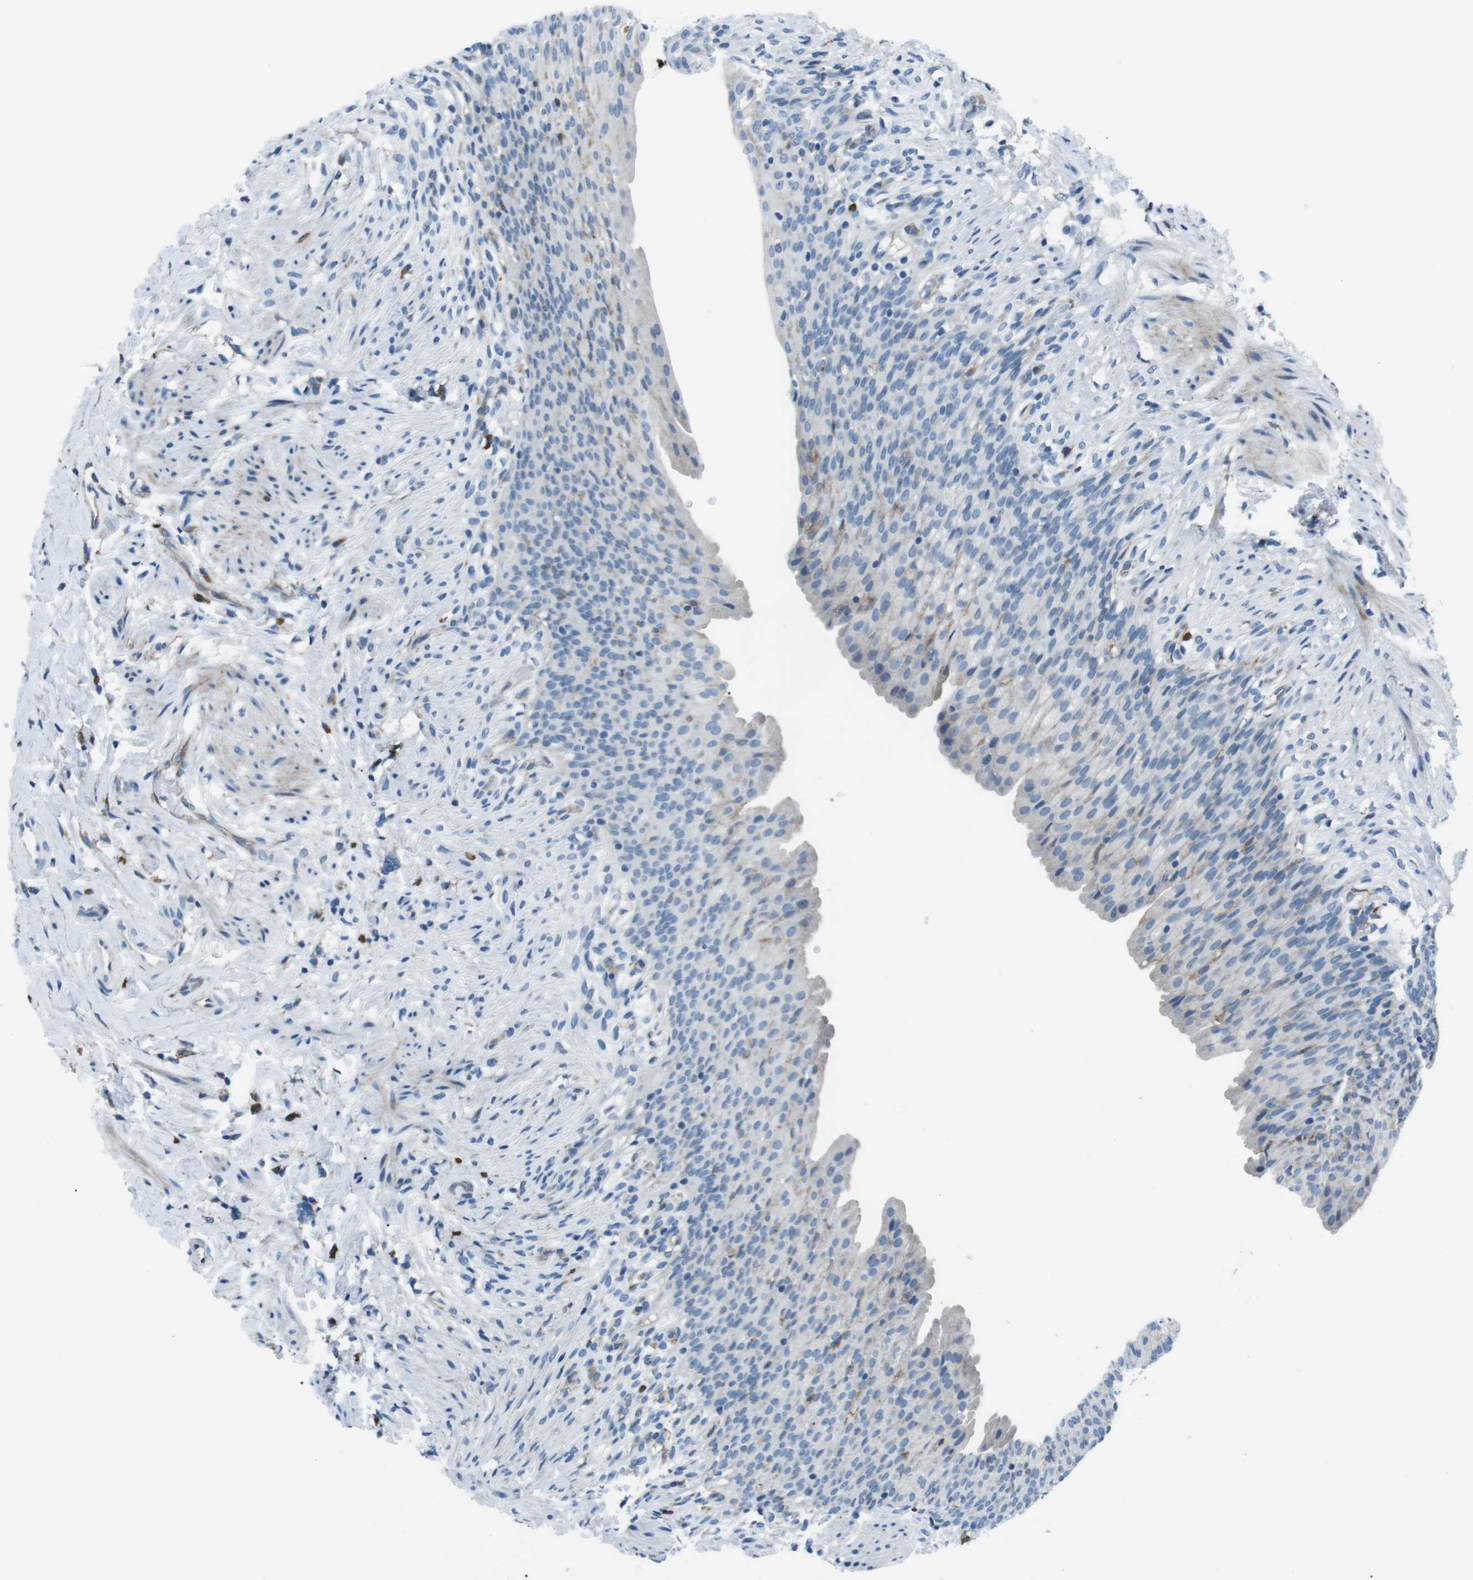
{"staining": {"intensity": "negative", "quantity": "none", "location": "none"}, "tissue": "urinary bladder", "cell_type": "Urothelial cells", "image_type": "normal", "snomed": [{"axis": "morphology", "description": "Normal tissue, NOS"}, {"axis": "topography", "description": "Urinary bladder"}], "caption": "Unremarkable urinary bladder was stained to show a protein in brown. There is no significant positivity in urothelial cells. (DAB (3,3'-diaminobenzidine) immunohistochemistry (IHC) visualized using brightfield microscopy, high magnification).", "gene": "CSF2RA", "patient": {"sex": "female", "age": 79}}